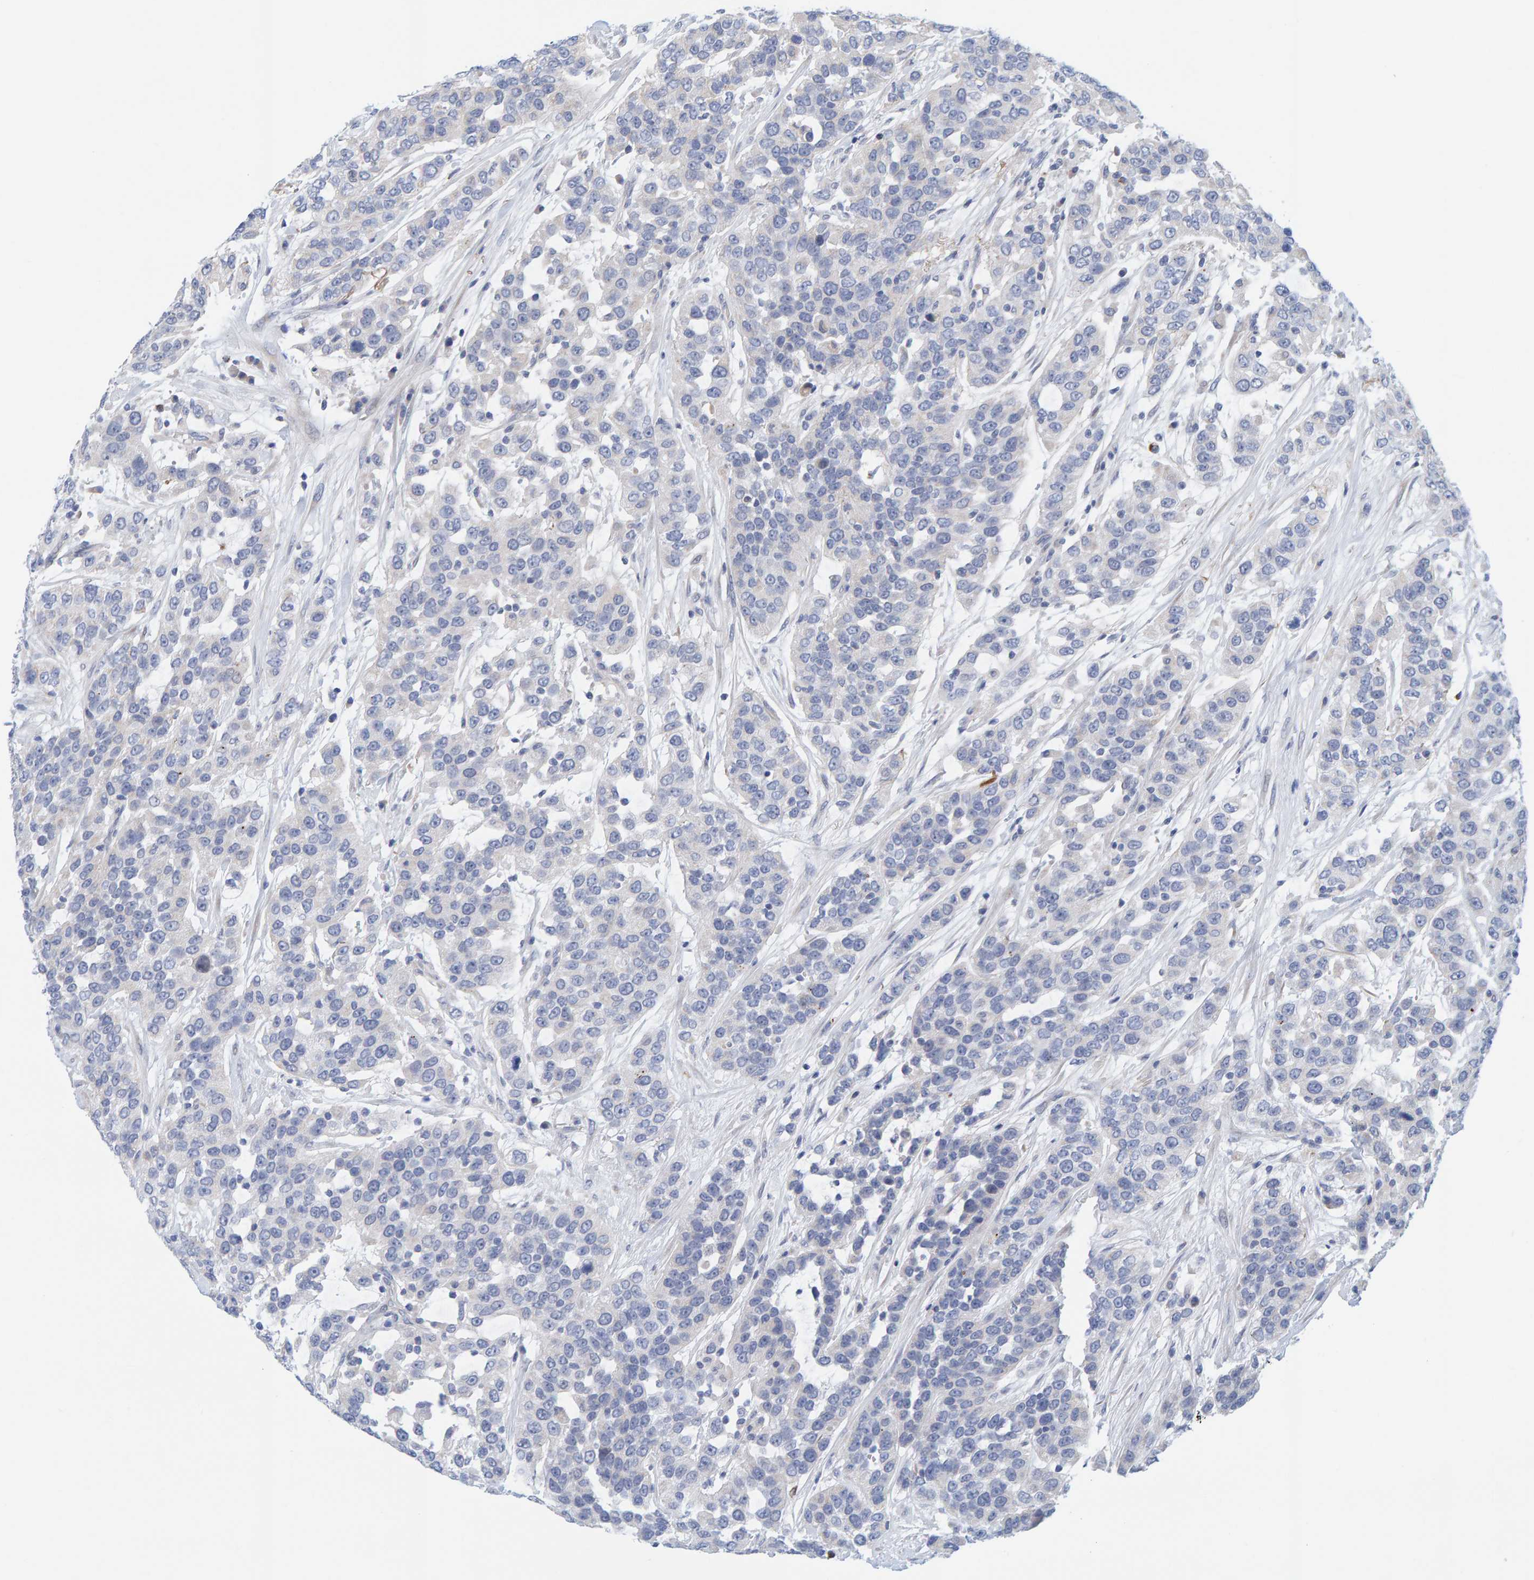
{"staining": {"intensity": "negative", "quantity": "none", "location": "none"}, "tissue": "urothelial cancer", "cell_type": "Tumor cells", "image_type": "cancer", "snomed": [{"axis": "morphology", "description": "Urothelial carcinoma, High grade"}, {"axis": "topography", "description": "Urinary bladder"}], "caption": "Tumor cells are negative for protein expression in human urothelial cancer.", "gene": "ZC3H3", "patient": {"sex": "female", "age": 80}}